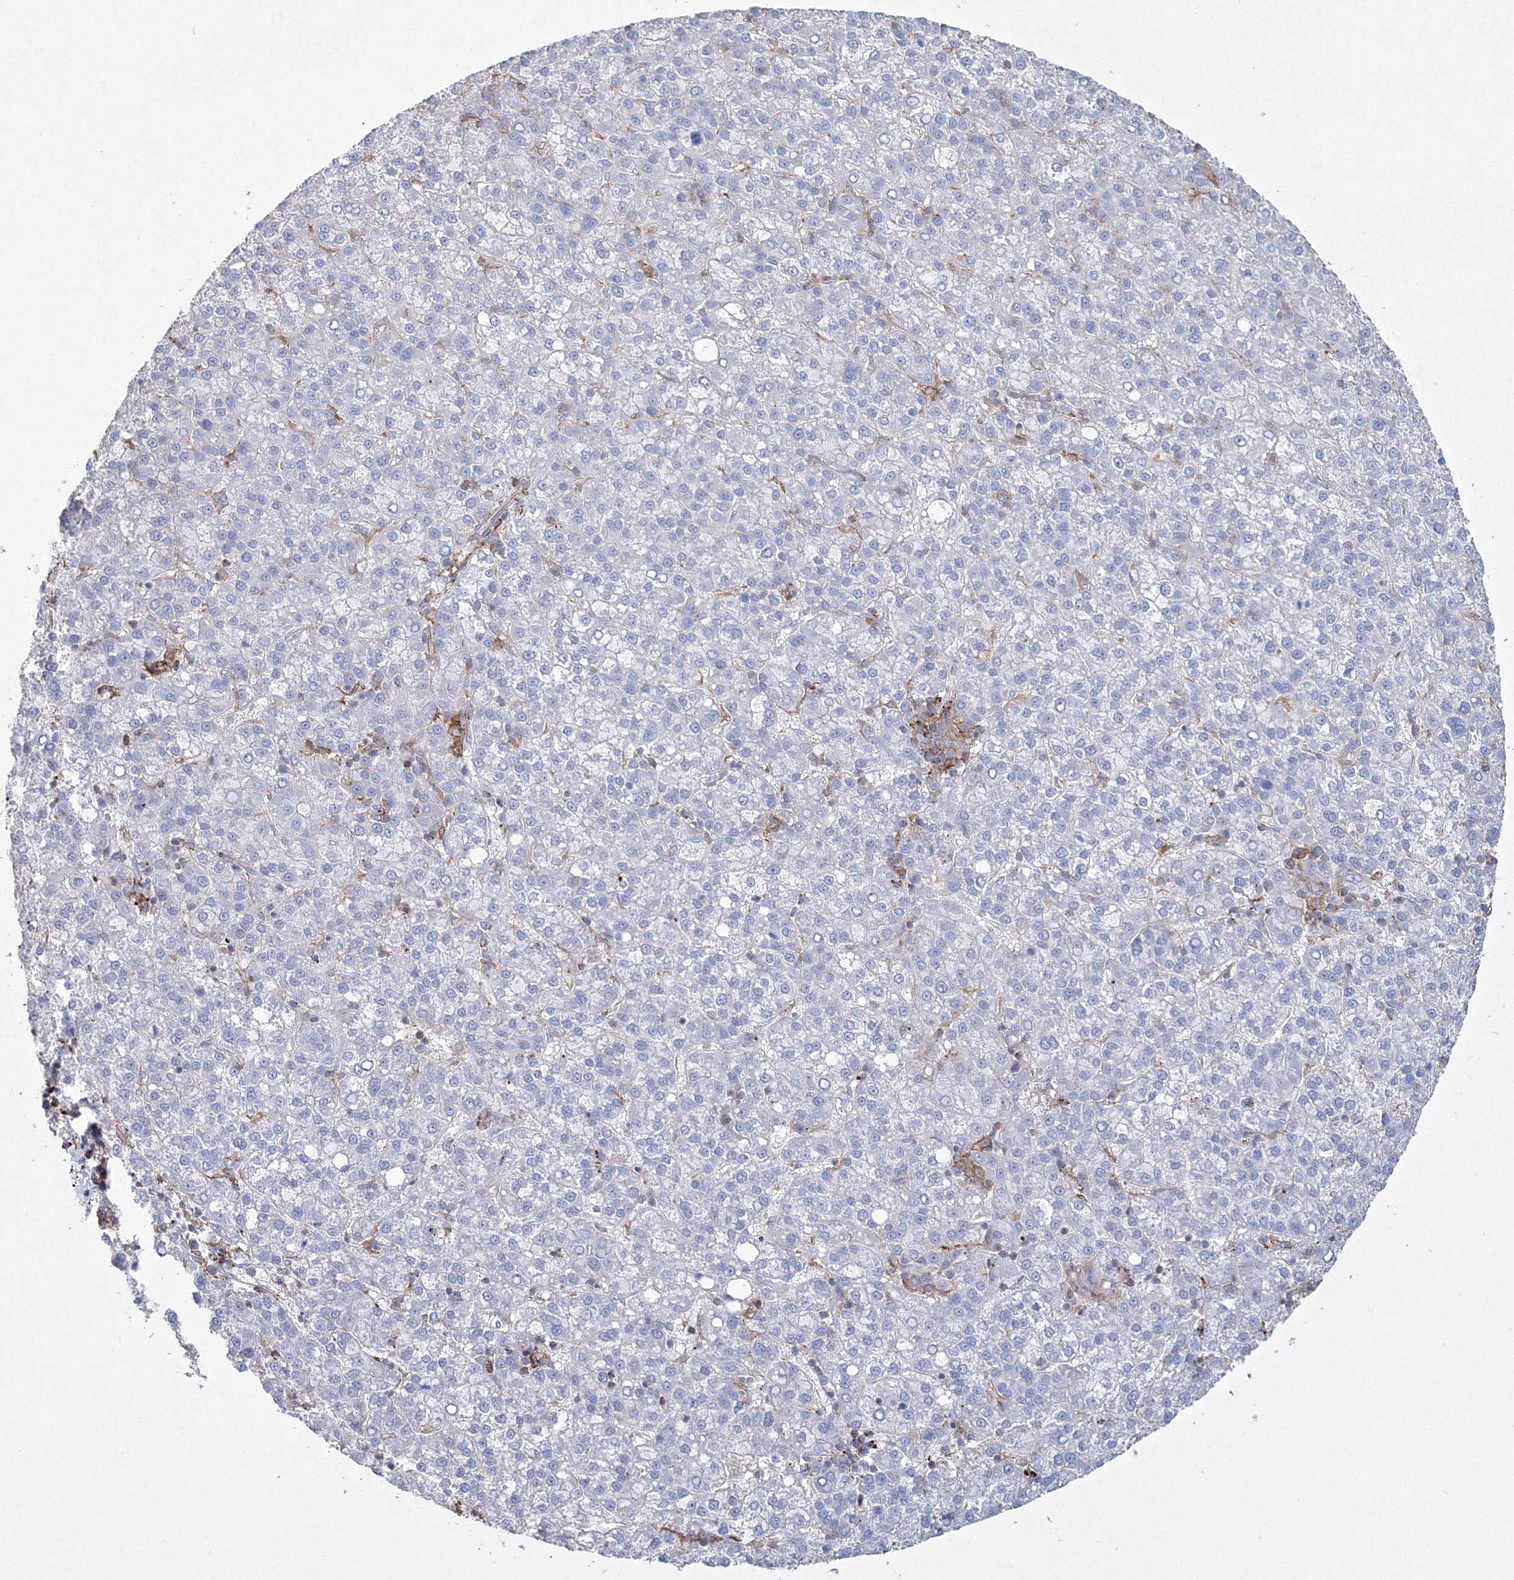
{"staining": {"intensity": "negative", "quantity": "none", "location": "none"}, "tissue": "liver cancer", "cell_type": "Tumor cells", "image_type": "cancer", "snomed": [{"axis": "morphology", "description": "Carcinoma, Hepatocellular, NOS"}, {"axis": "topography", "description": "Liver"}], "caption": "The photomicrograph displays no significant expression in tumor cells of hepatocellular carcinoma (liver).", "gene": "GPR82", "patient": {"sex": "female", "age": 58}}